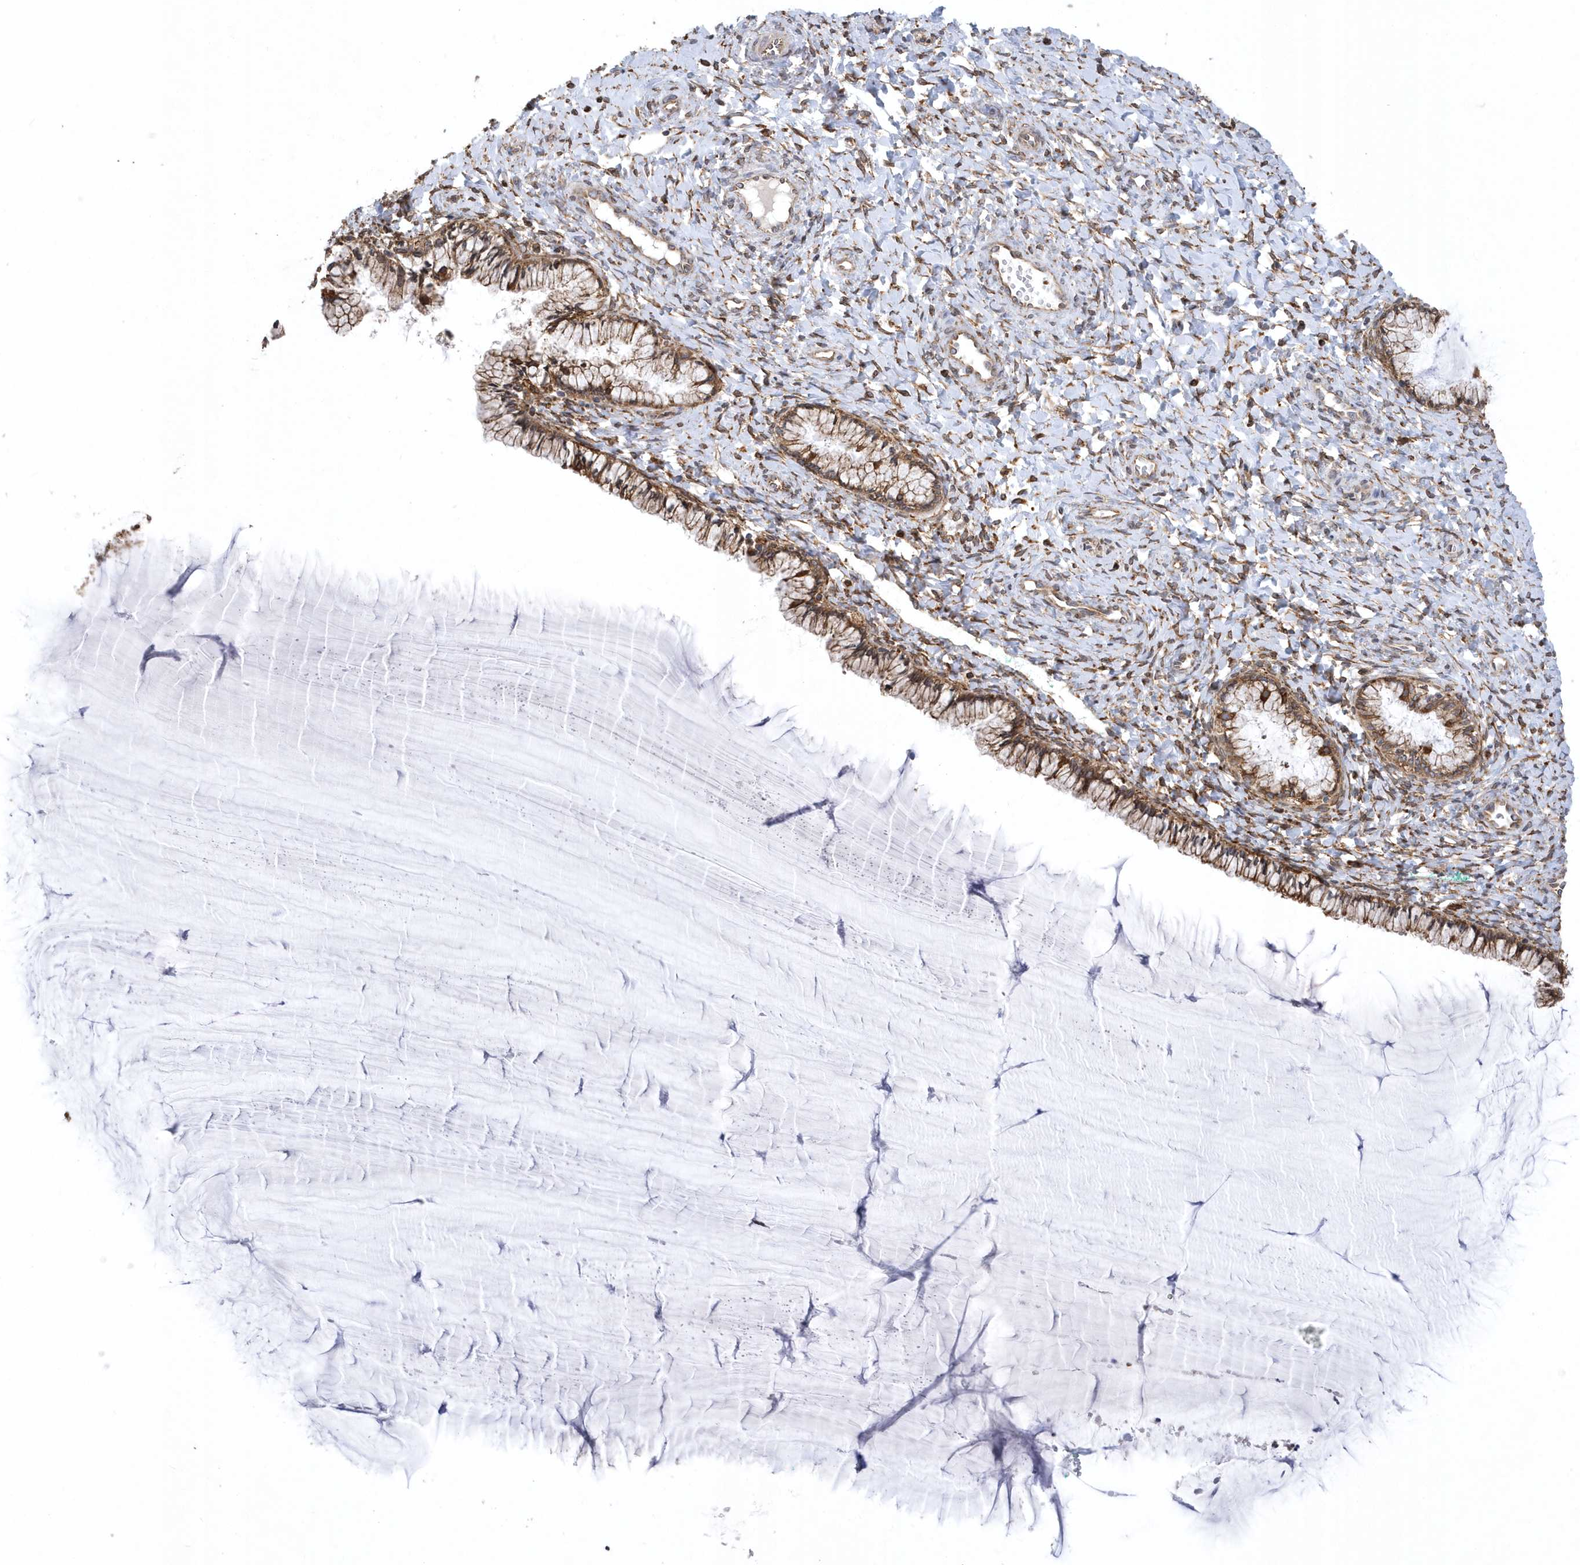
{"staining": {"intensity": "moderate", "quantity": ">75%", "location": "cytoplasmic/membranous"}, "tissue": "cervix", "cell_type": "Glandular cells", "image_type": "normal", "snomed": [{"axis": "morphology", "description": "Normal tissue, NOS"}, {"axis": "morphology", "description": "Adenocarcinoma, NOS"}, {"axis": "topography", "description": "Cervix"}], "caption": "Cervix was stained to show a protein in brown. There is medium levels of moderate cytoplasmic/membranous staining in approximately >75% of glandular cells. (Stains: DAB in brown, nuclei in blue, Microscopy: brightfield microscopy at high magnification).", "gene": "VAMP7", "patient": {"sex": "female", "age": 29}}